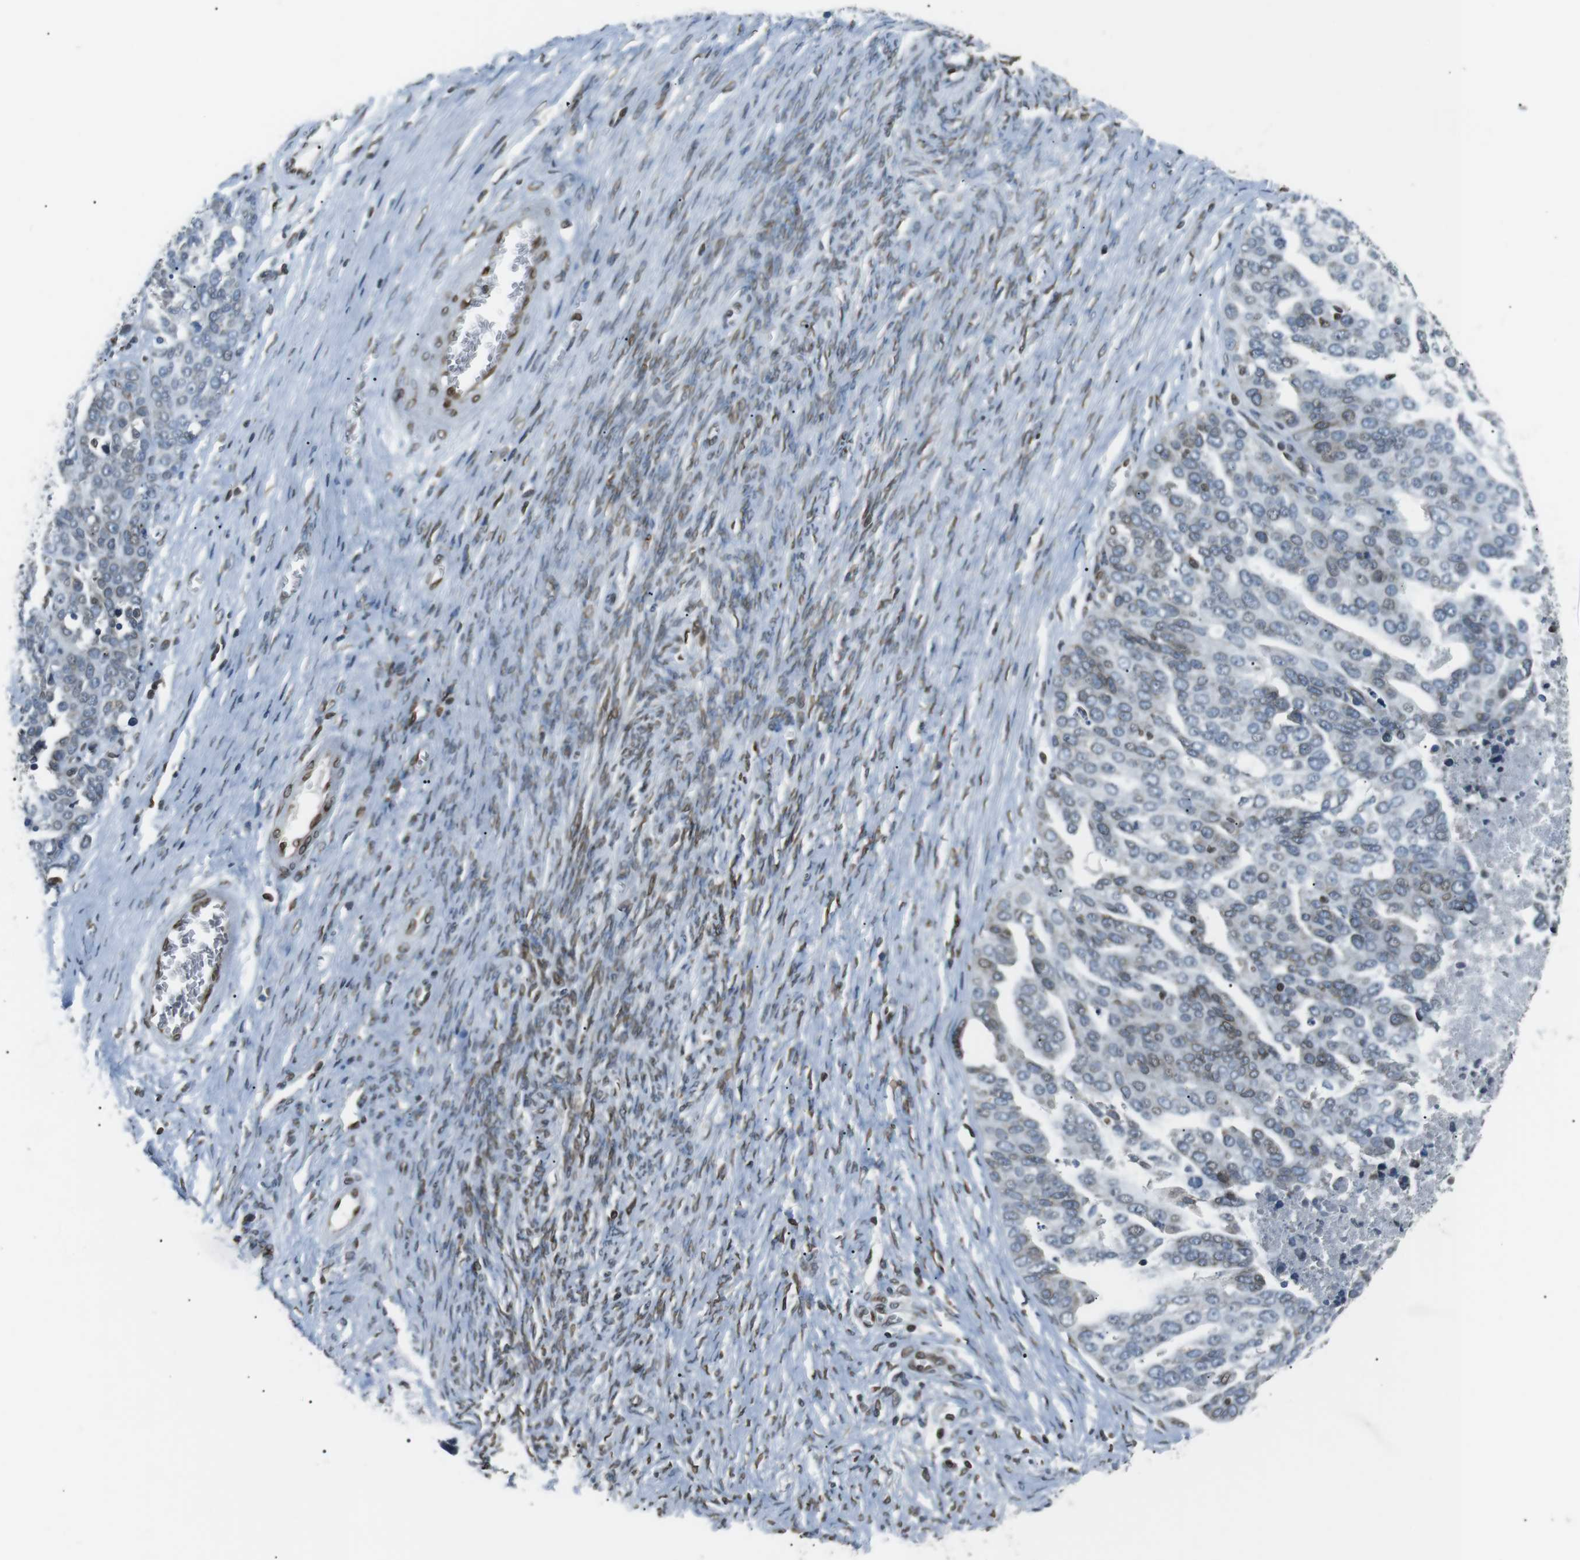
{"staining": {"intensity": "negative", "quantity": "none", "location": "none"}, "tissue": "ovarian cancer", "cell_type": "Tumor cells", "image_type": "cancer", "snomed": [{"axis": "morphology", "description": "Cystadenocarcinoma, serous, NOS"}, {"axis": "topography", "description": "Ovary"}], "caption": "IHC histopathology image of neoplastic tissue: serous cystadenocarcinoma (ovarian) stained with DAB reveals no significant protein staining in tumor cells.", "gene": "TMX4", "patient": {"sex": "female", "age": 44}}